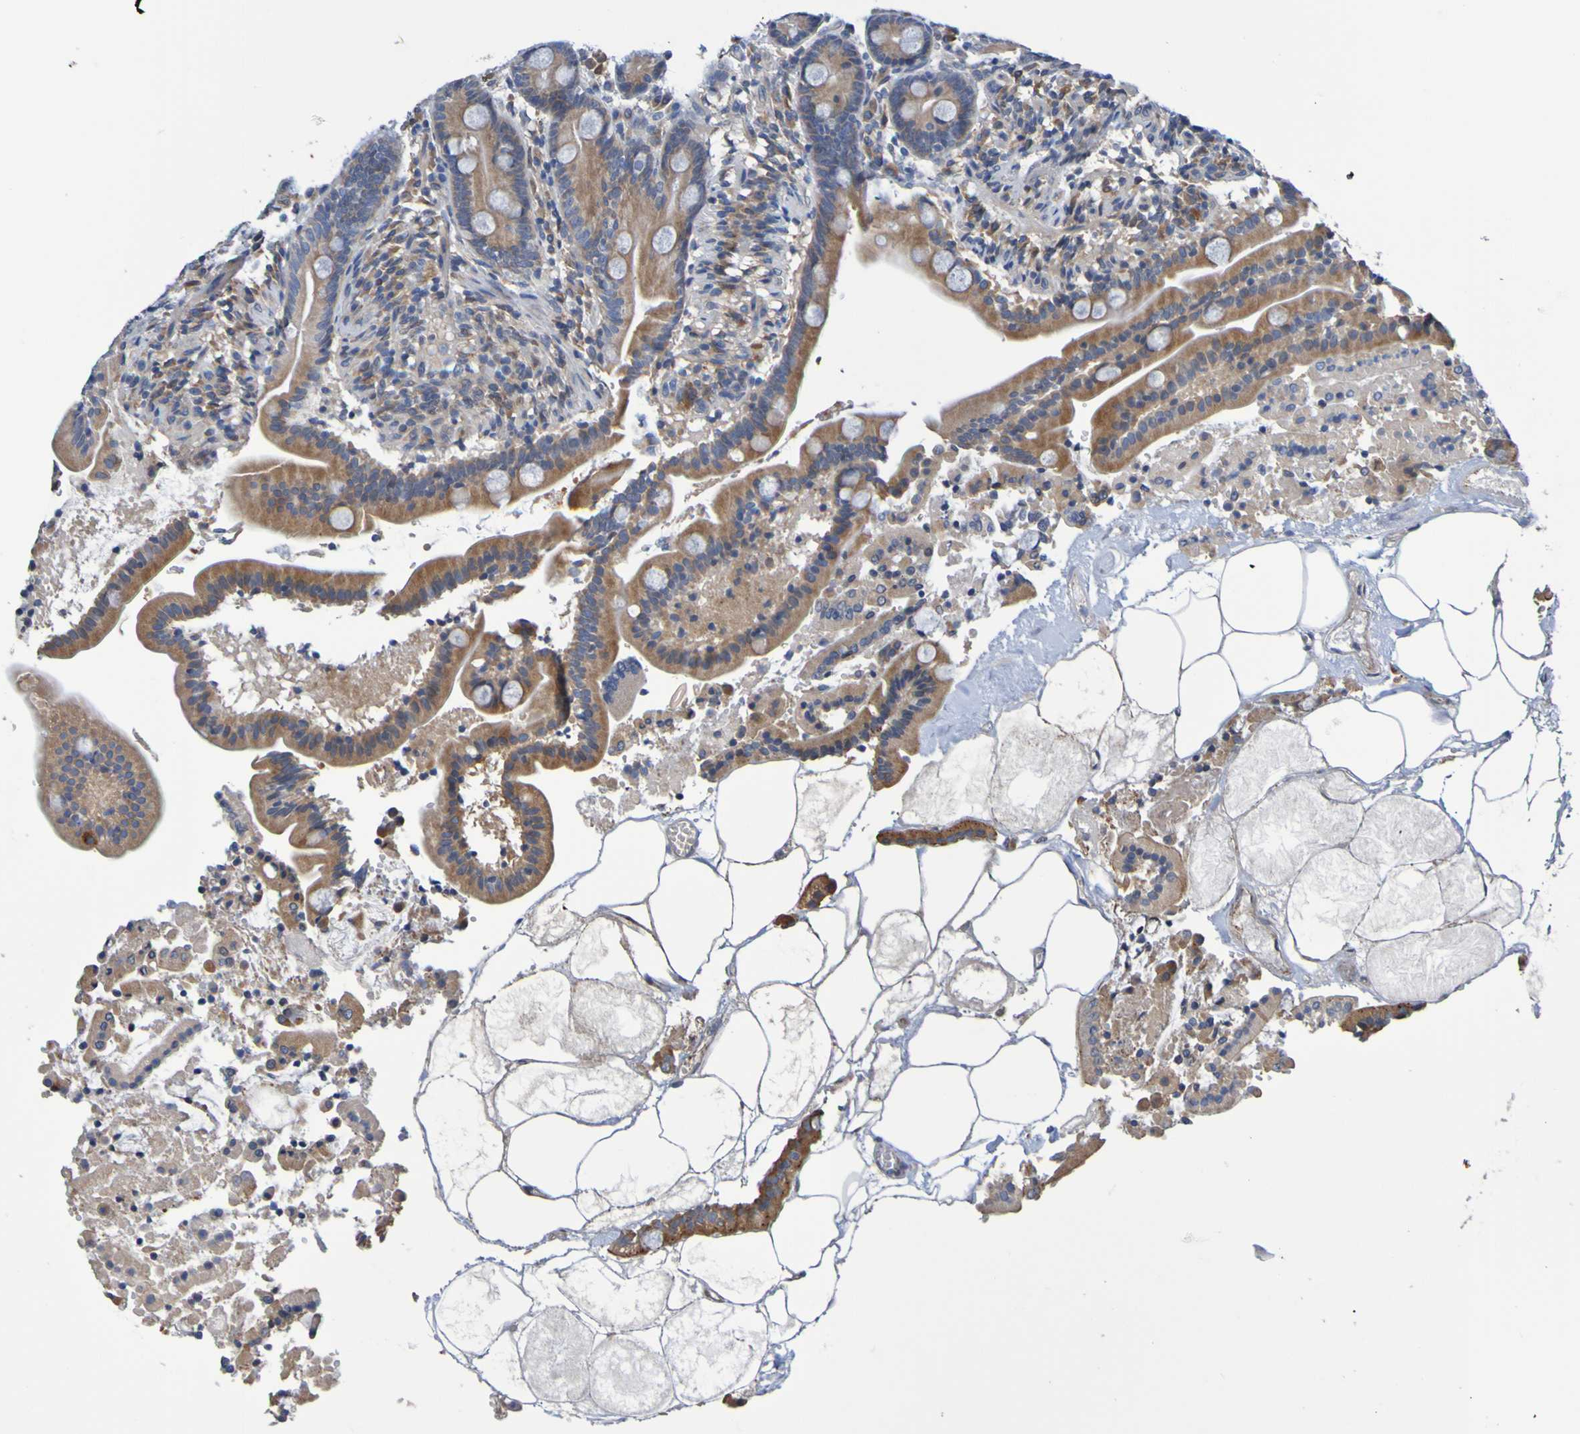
{"staining": {"intensity": "moderate", "quantity": ">75%", "location": "cytoplasmic/membranous"}, "tissue": "duodenum", "cell_type": "Glandular cells", "image_type": "normal", "snomed": [{"axis": "morphology", "description": "Normal tissue, NOS"}, {"axis": "topography", "description": "Duodenum"}], "caption": "Immunohistochemical staining of unremarkable duodenum shows >75% levels of moderate cytoplasmic/membranous protein staining in about >75% of glandular cells.", "gene": "METAP2", "patient": {"sex": "male", "age": 54}}